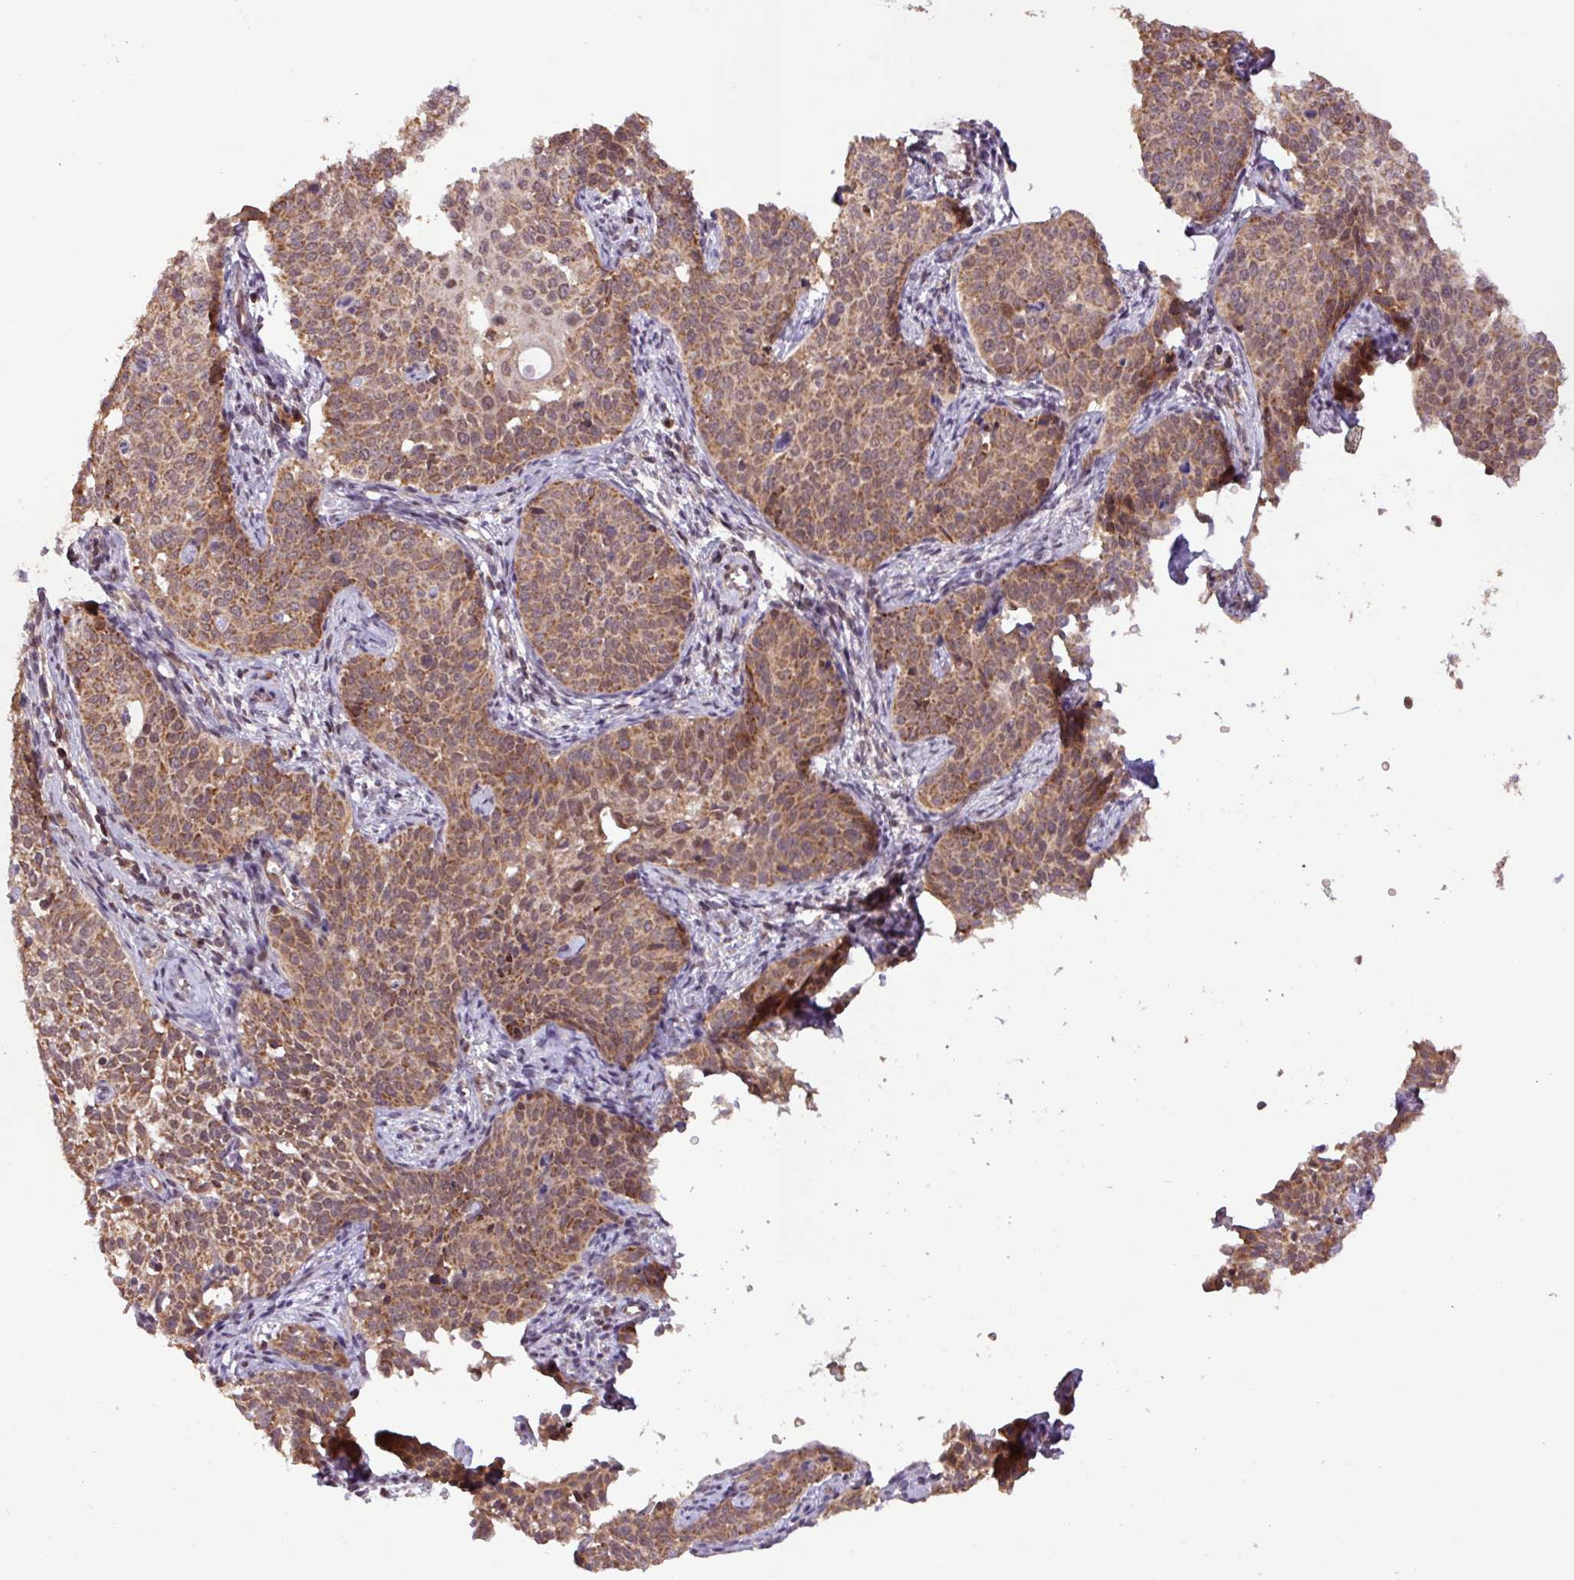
{"staining": {"intensity": "moderate", "quantity": ">75%", "location": "cytoplasmic/membranous"}, "tissue": "cervical cancer", "cell_type": "Tumor cells", "image_type": "cancer", "snomed": [{"axis": "morphology", "description": "Squamous cell carcinoma, NOS"}, {"axis": "topography", "description": "Cervix"}], "caption": "Cervical squamous cell carcinoma was stained to show a protein in brown. There is medium levels of moderate cytoplasmic/membranous staining in about >75% of tumor cells. (DAB (3,3'-diaminobenzidine) IHC with brightfield microscopy, high magnification).", "gene": "YPEL3", "patient": {"sex": "female", "age": 44}}